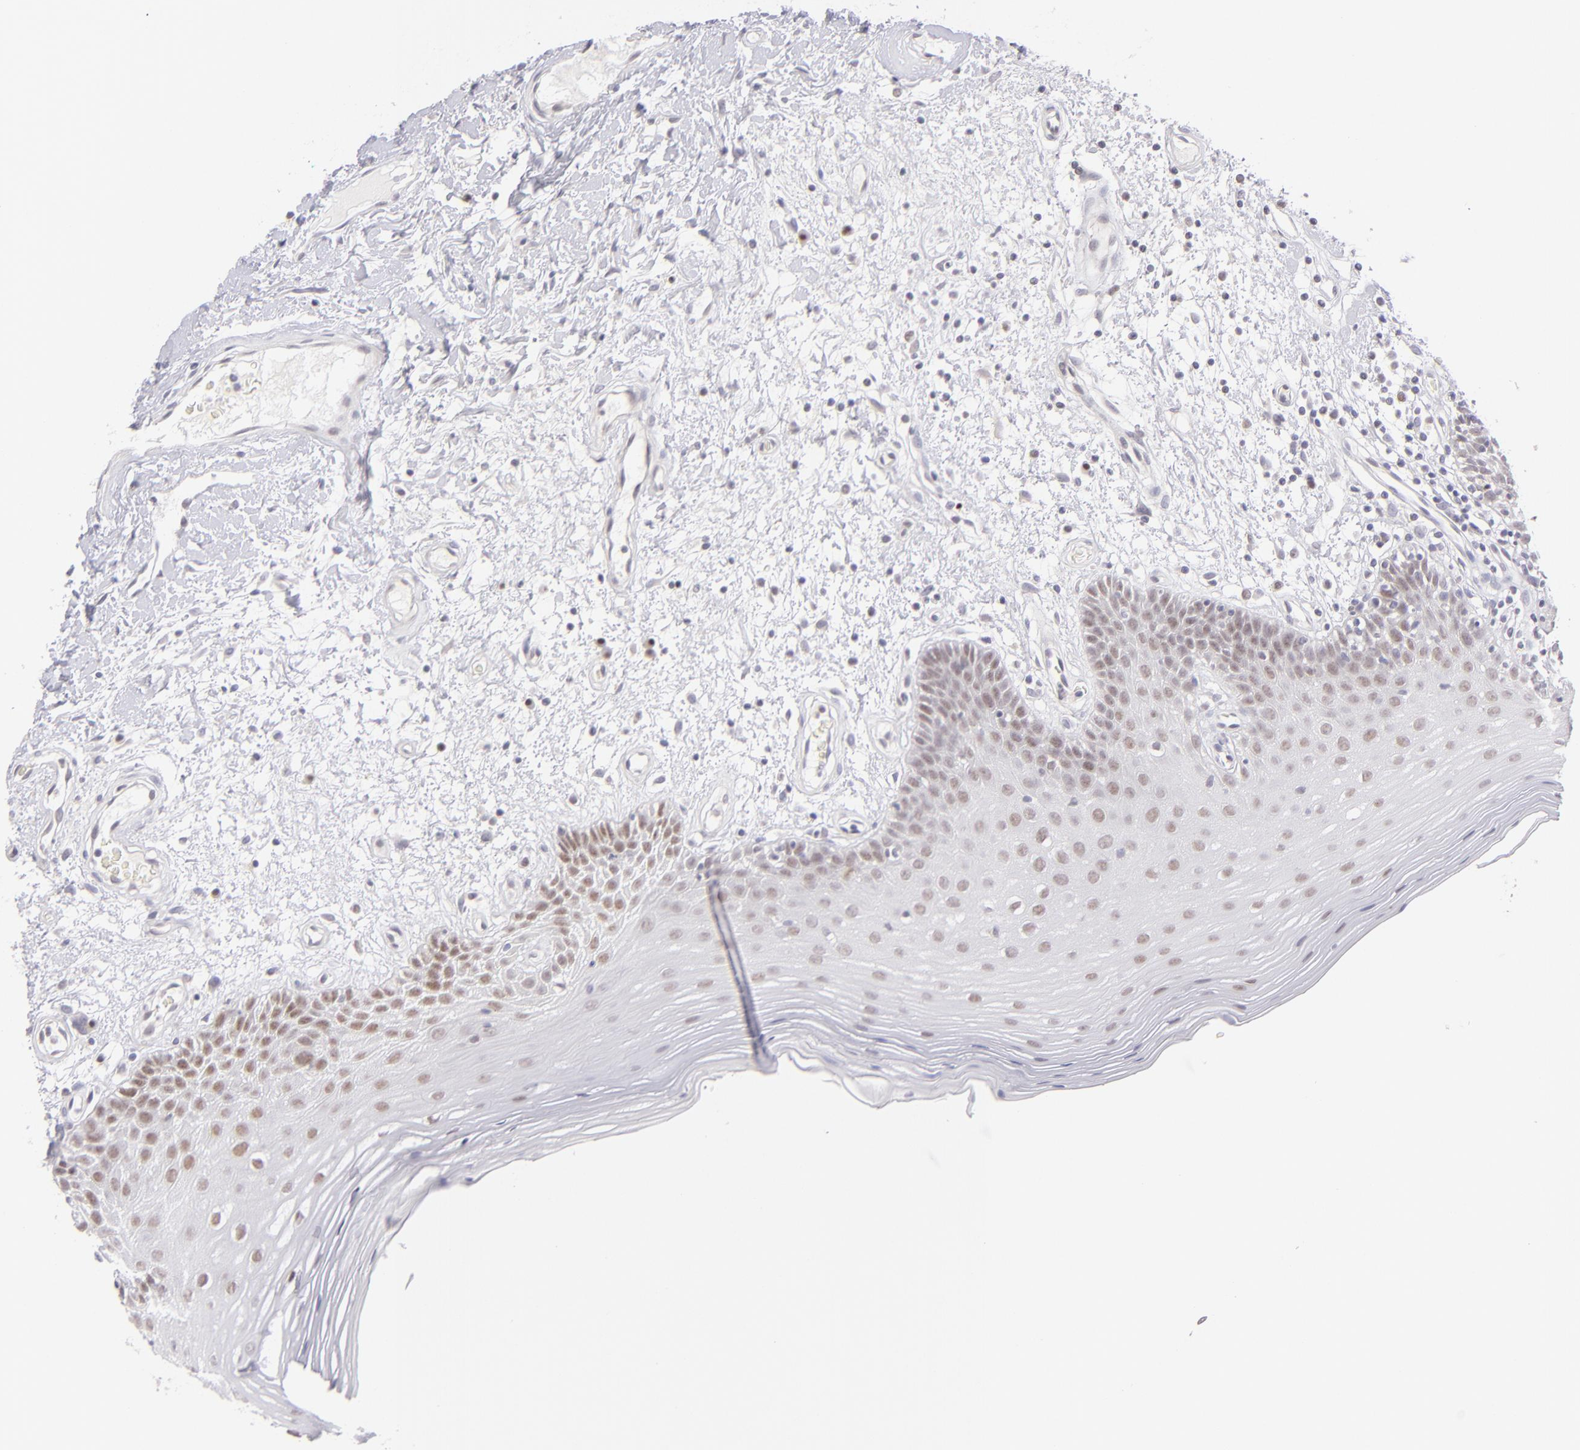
{"staining": {"intensity": "moderate", "quantity": "25%-75%", "location": "nuclear"}, "tissue": "oral mucosa", "cell_type": "Squamous epithelial cells", "image_type": "normal", "snomed": [{"axis": "morphology", "description": "Normal tissue, NOS"}, {"axis": "morphology", "description": "Squamous cell carcinoma, NOS"}, {"axis": "topography", "description": "Skeletal muscle"}, {"axis": "topography", "description": "Oral tissue"}, {"axis": "topography", "description": "Head-Neck"}], "caption": "Squamous epithelial cells exhibit moderate nuclear staining in about 25%-75% of cells in normal oral mucosa.", "gene": "POU2F1", "patient": {"sex": "male", "age": 71}}